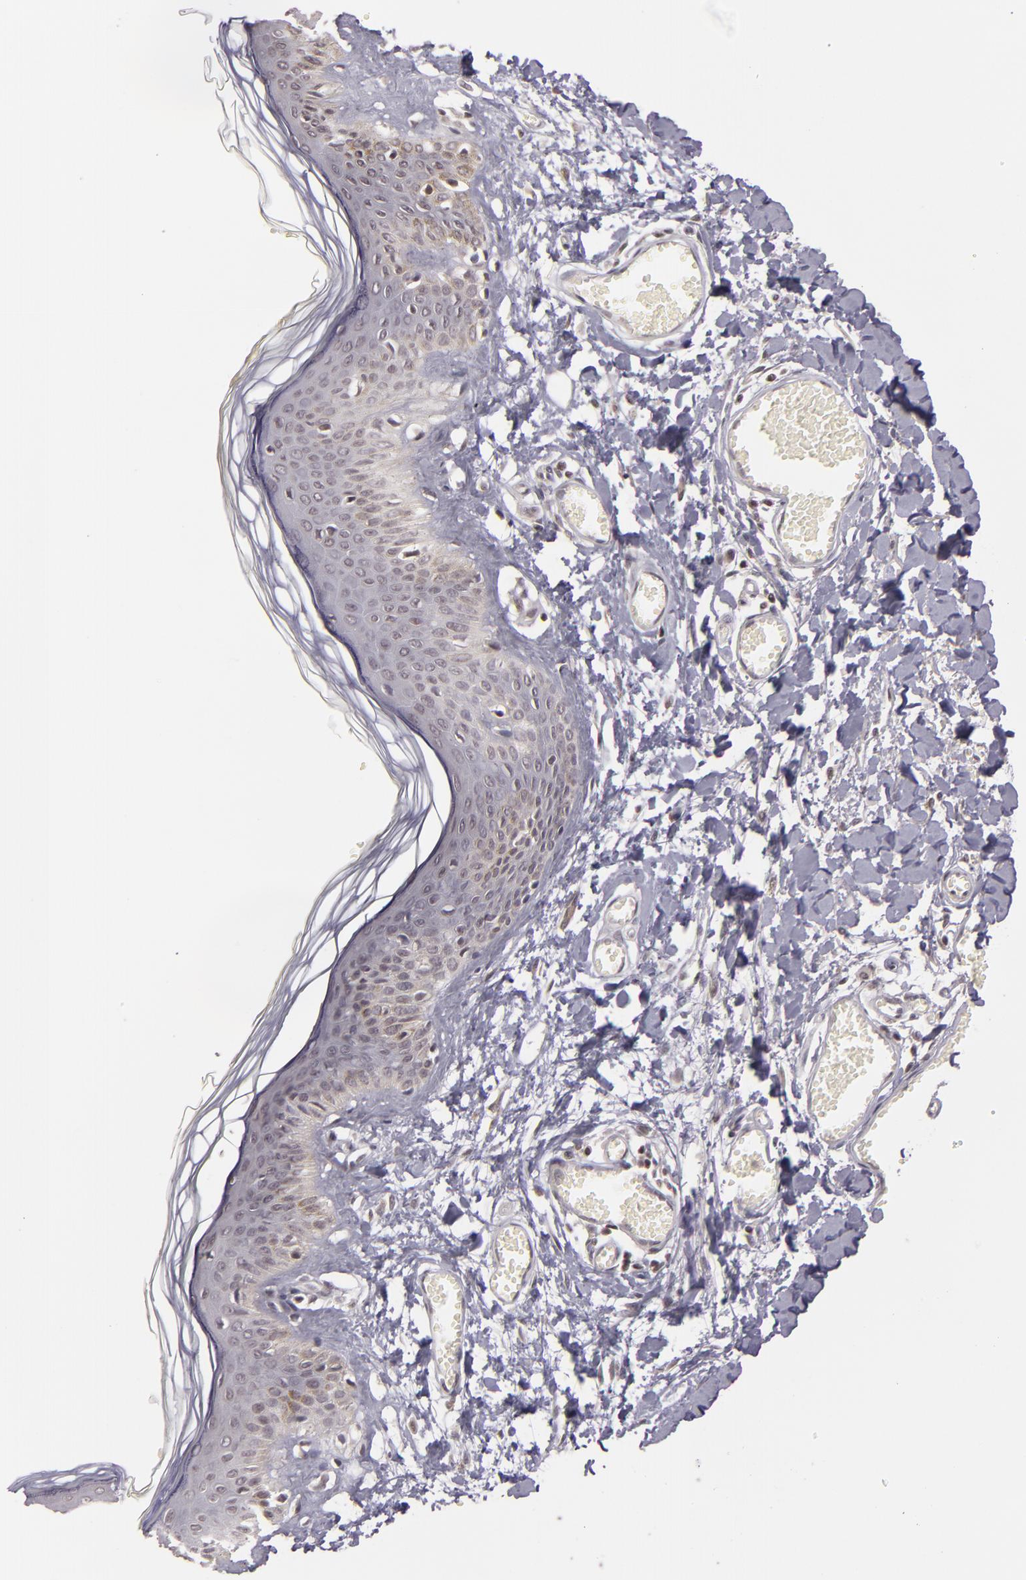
{"staining": {"intensity": "weak", "quantity": ">75%", "location": "nuclear"}, "tissue": "skin", "cell_type": "Fibroblasts", "image_type": "normal", "snomed": [{"axis": "morphology", "description": "Normal tissue, NOS"}, {"axis": "morphology", "description": "Sarcoma, NOS"}, {"axis": "topography", "description": "Skin"}, {"axis": "topography", "description": "Soft tissue"}], "caption": "A brown stain shows weak nuclear staining of a protein in fibroblasts of unremarkable skin.", "gene": "AKAP6", "patient": {"sex": "female", "age": 51}}